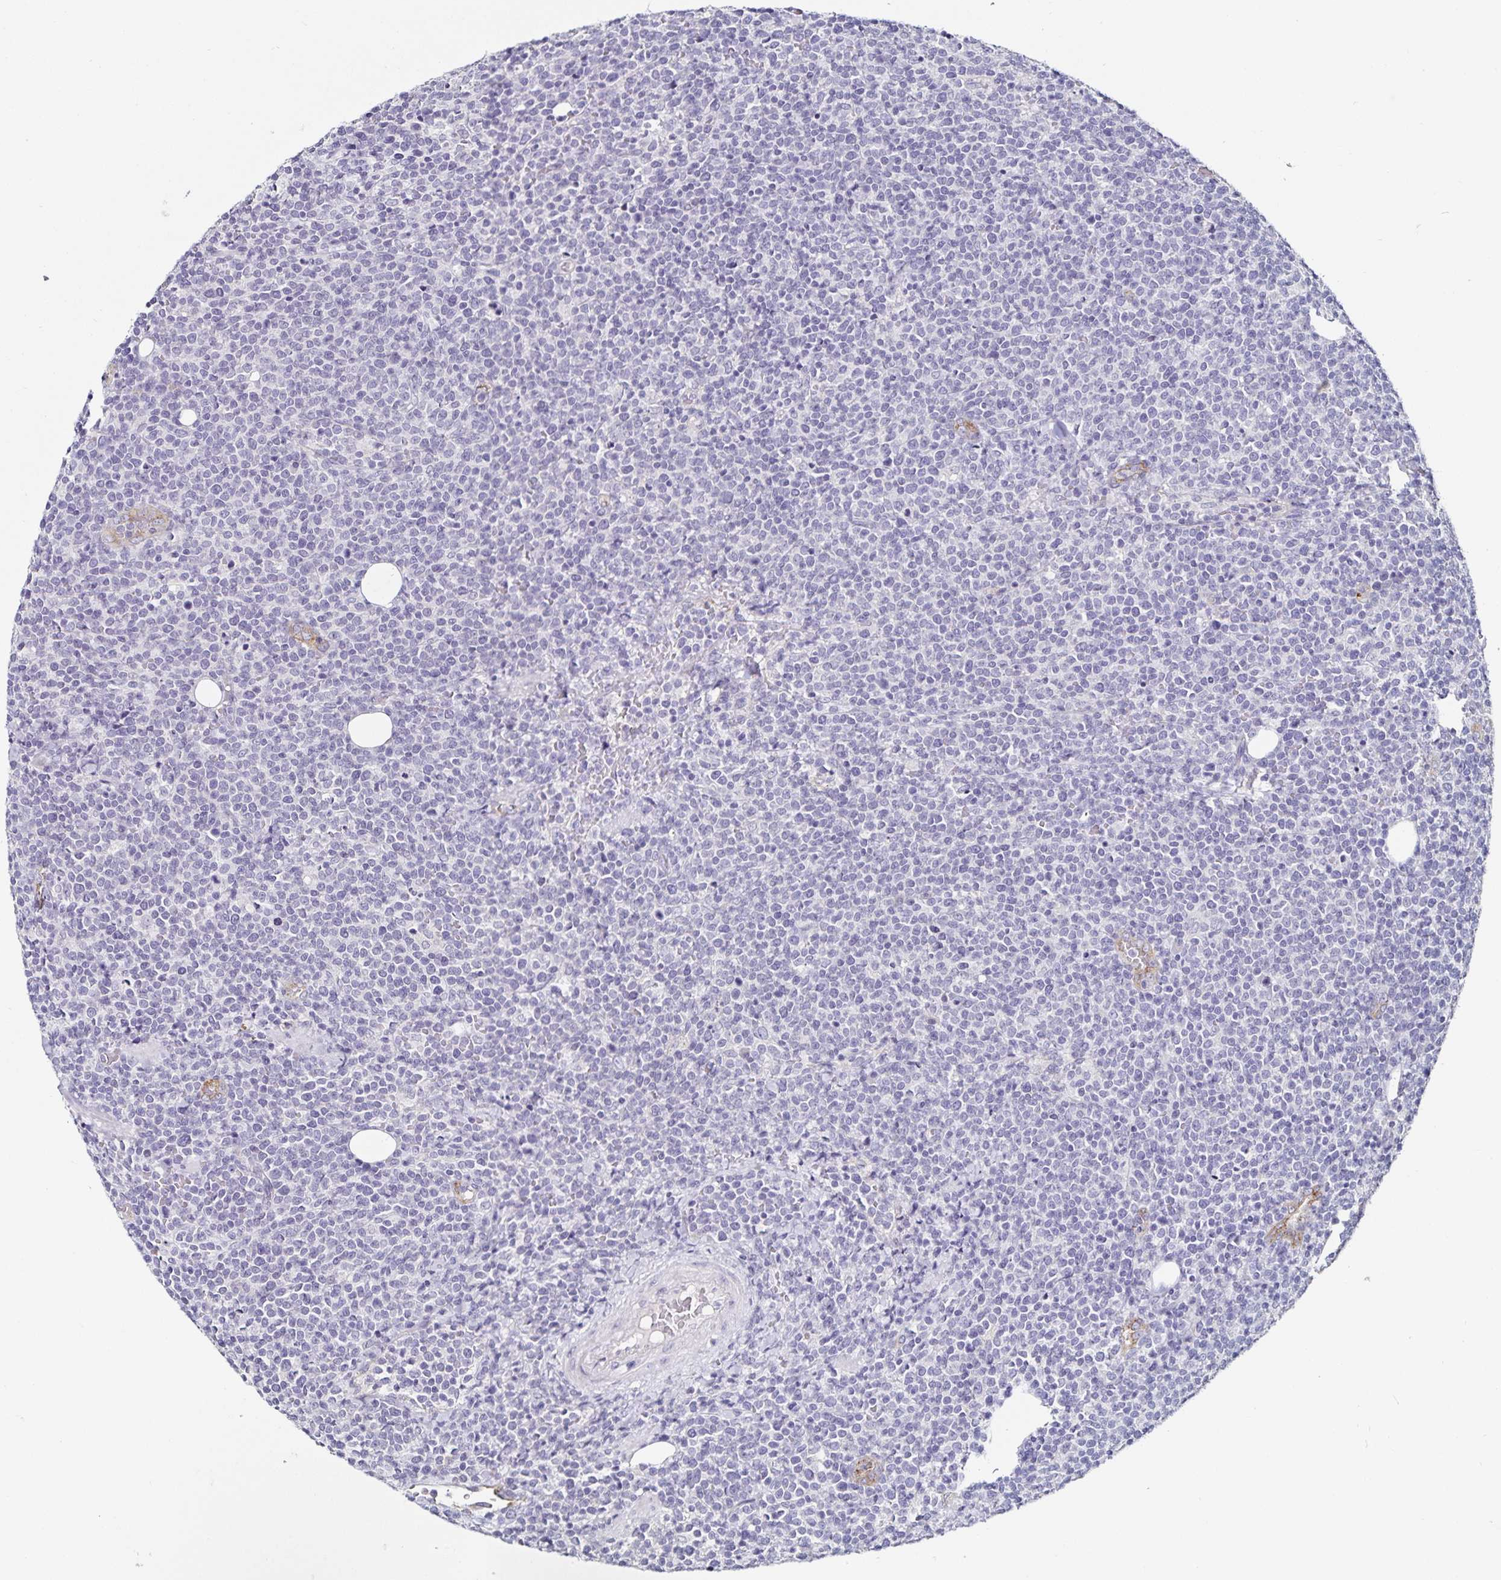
{"staining": {"intensity": "negative", "quantity": "none", "location": "none"}, "tissue": "lymphoma", "cell_type": "Tumor cells", "image_type": "cancer", "snomed": [{"axis": "morphology", "description": "Malignant lymphoma, non-Hodgkin's type, High grade"}, {"axis": "topography", "description": "Lymph node"}], "caption": "DAB immunohistochemical staining of human lymphoma demonstrates no significant positivity in tumor cells.", "gene": "TSPAN7", "patient": {"sex": "male", "age": 61}}